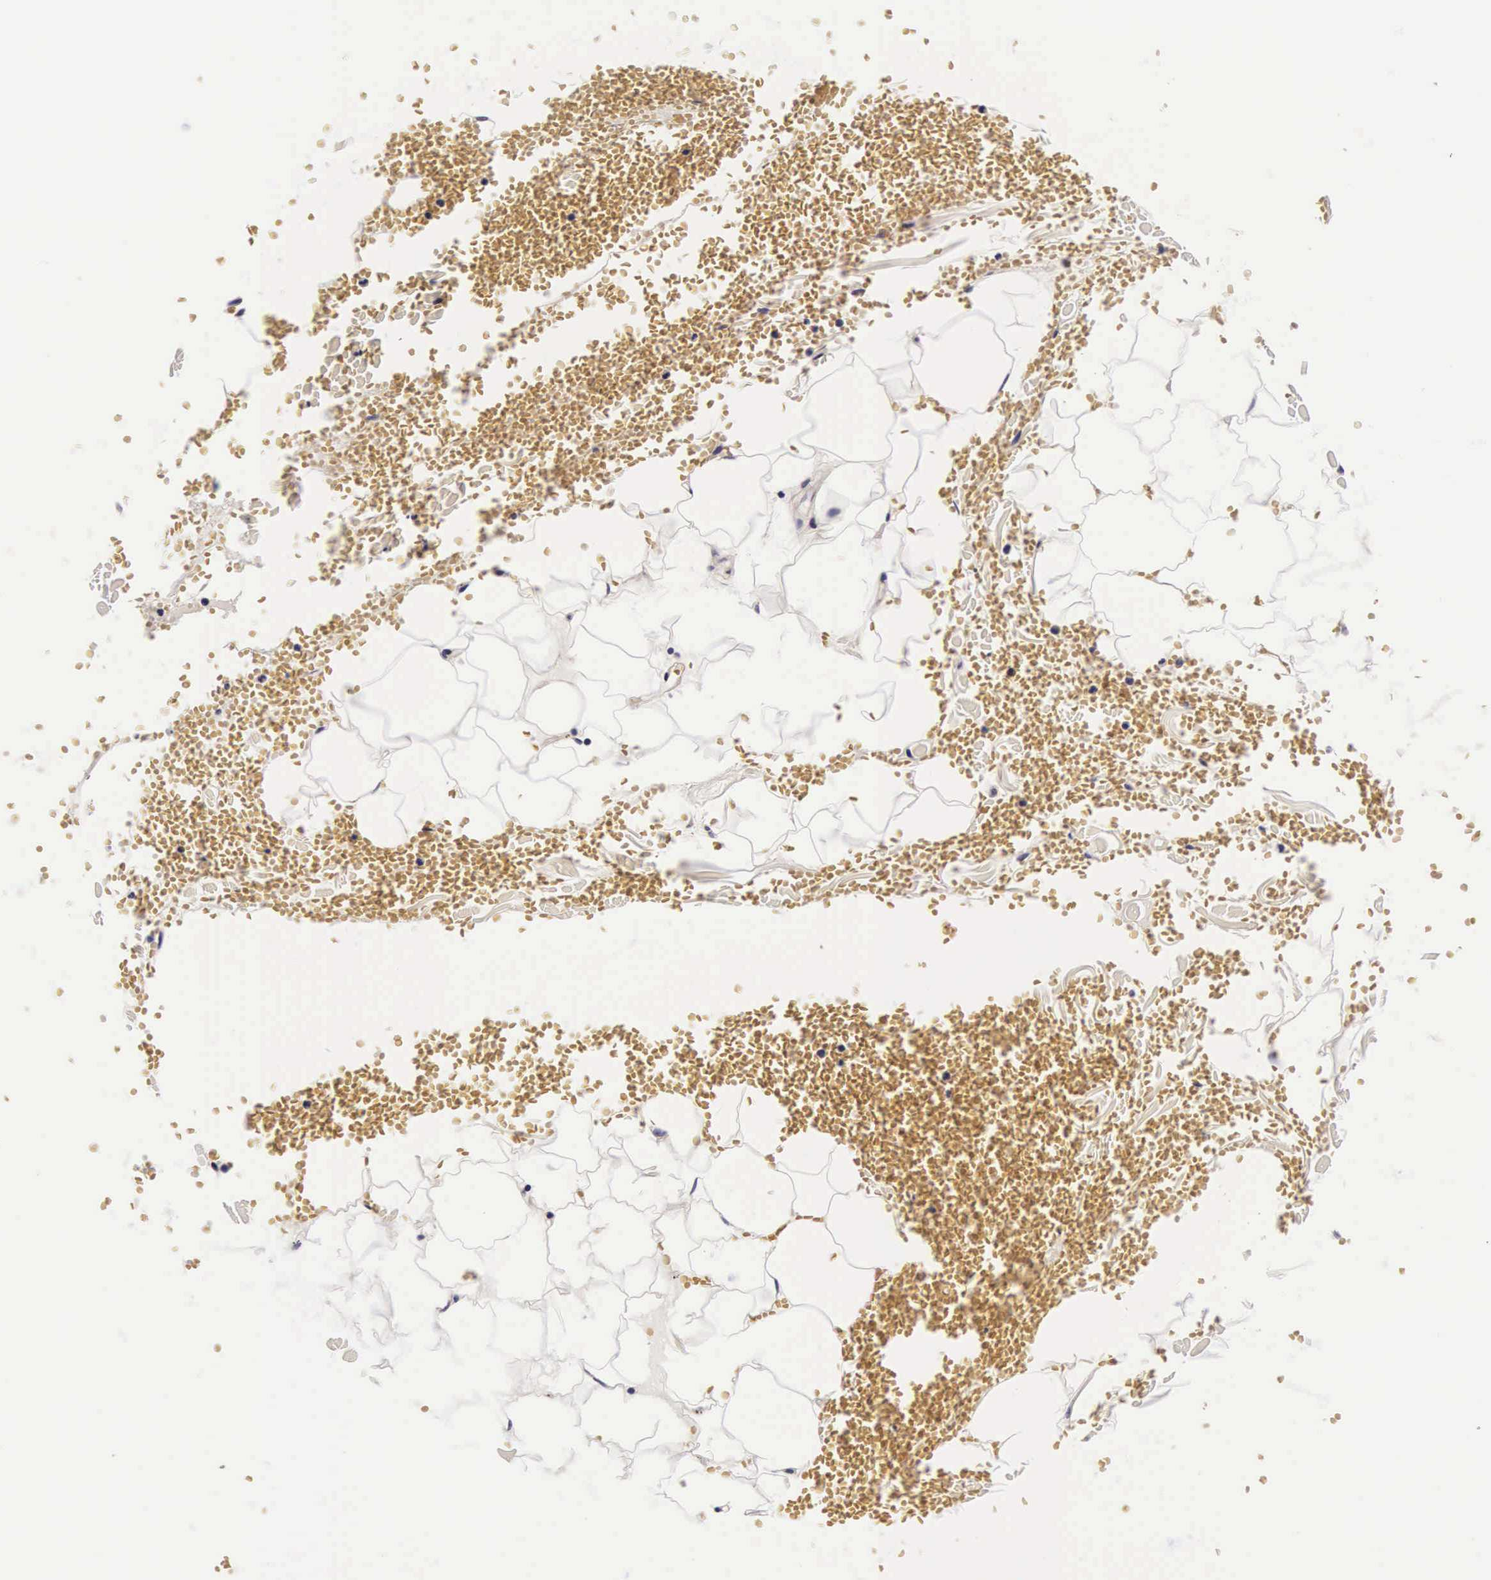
{"staining": {"intensity": "negative", "quantity": "none", "location": "none"}, "tissue": "adipose tissue", "cell_type": "Adipocytes", "image_type": "normal", "snomed": [{"axis": "morphology", "description": "Normal tissue, NOS"}, {"axis": "morphology", "description": "Inflammation, NOS"}, {"axis": "topography", "description": "Lymph node"}, {"axis": "topography", "description": "Peripheral nerve tissue"}], "caption": "High power microscopy micrograph of an immunohistochemistry photomicrograph of normal adipose tissue, revealing no significant positivity in adipocytes.", "gene": "PHETA2", "patient": {"sex": "male", "age": 52}}